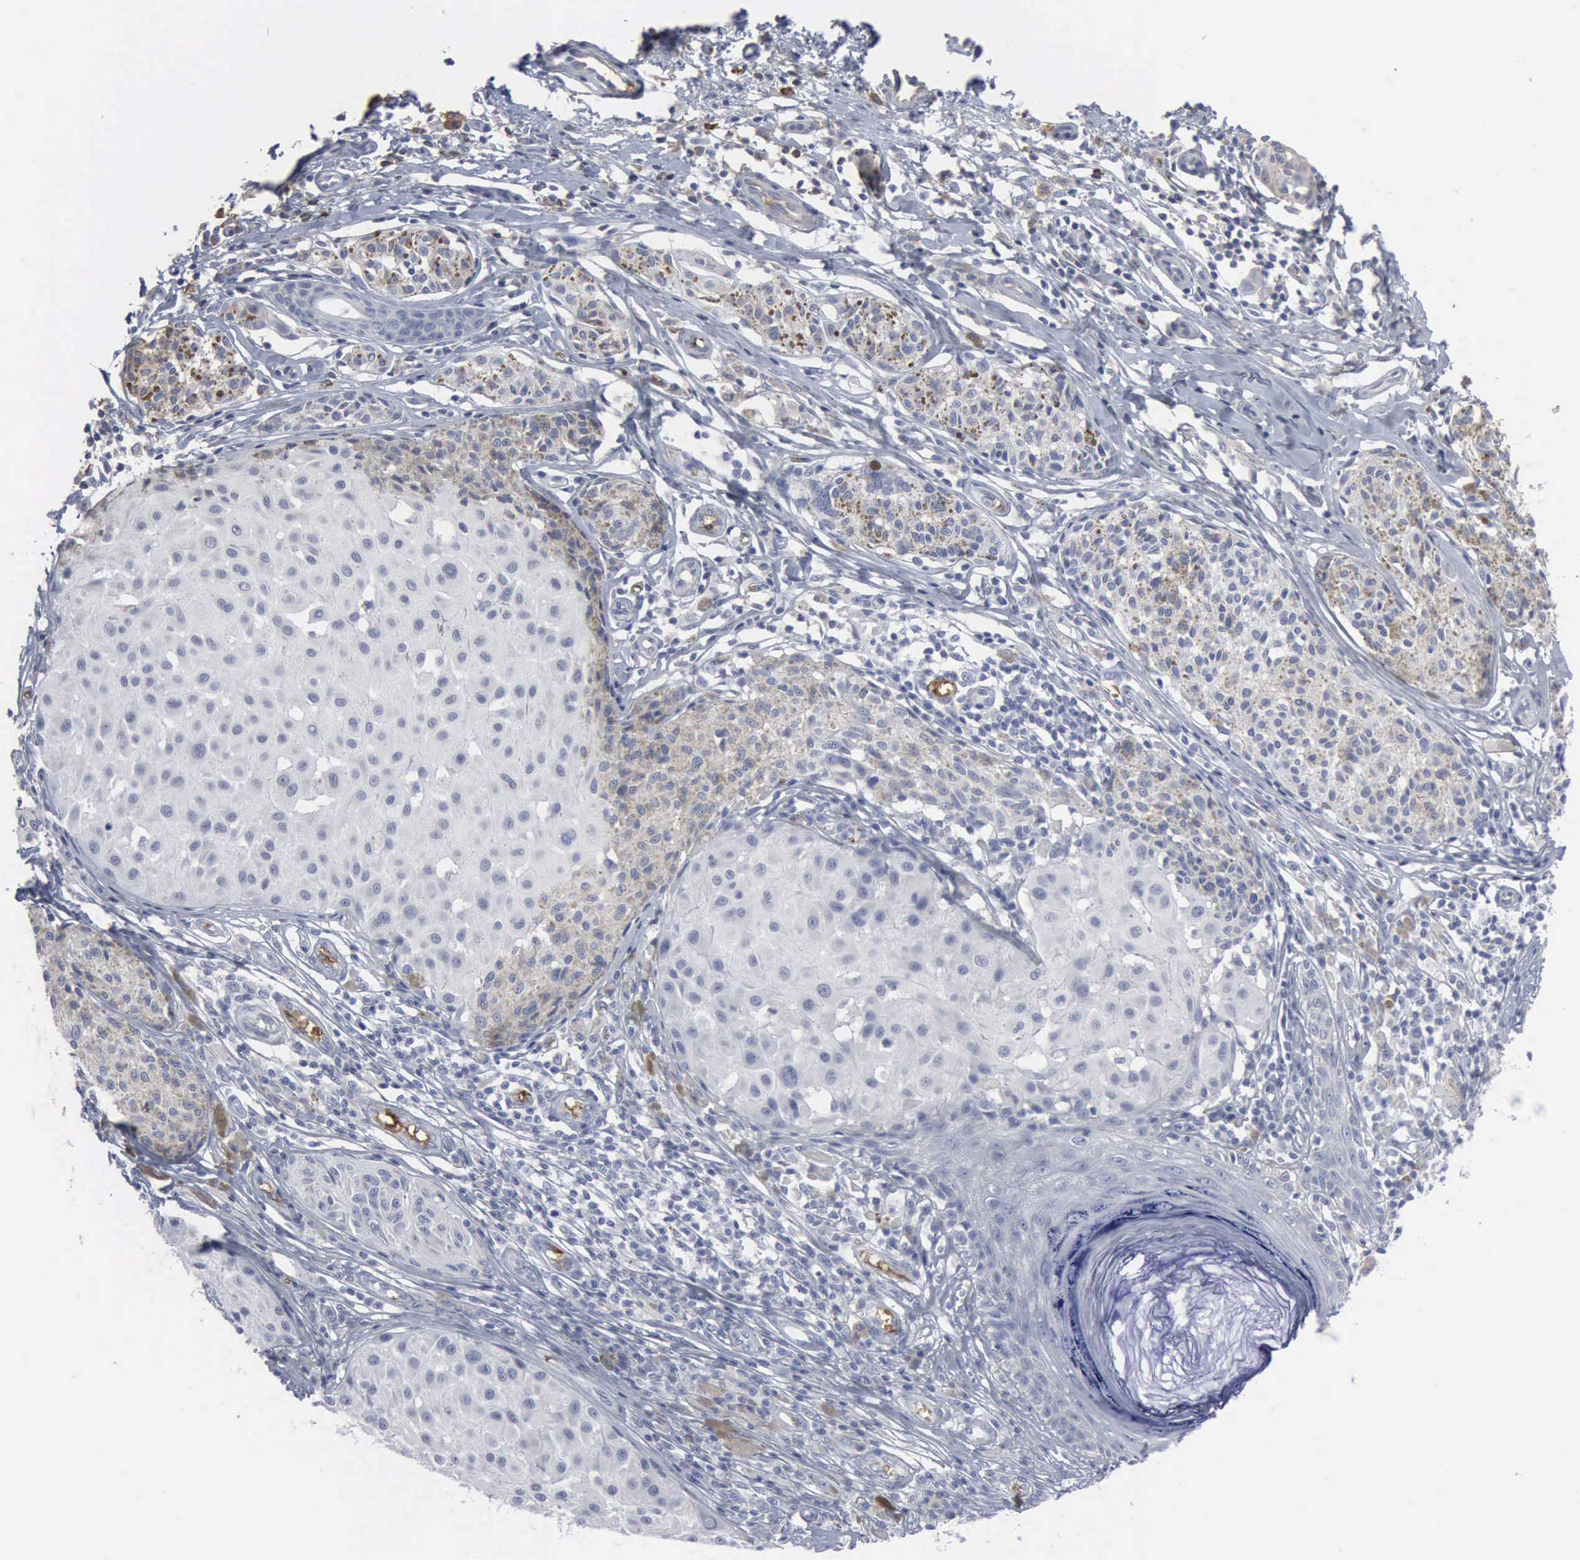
{"staining": {"intensity": "negative", "quantity": "none", "location": "none"}, "tissue": "melanoma", "cell_type": "Tumor cells", "image_type": "cancer", "snomed": [{"axis": "morphology", "description": "Malignant melanoma, NOS"}, {"axis": "topography", "description": "Skin"}], "caption": "Immunohistochemical staining of human melanoma demonstrates no significant staining in tumor cells.", "gene": "TGFB1", "patient": {"sex": "male", "age": 36}}